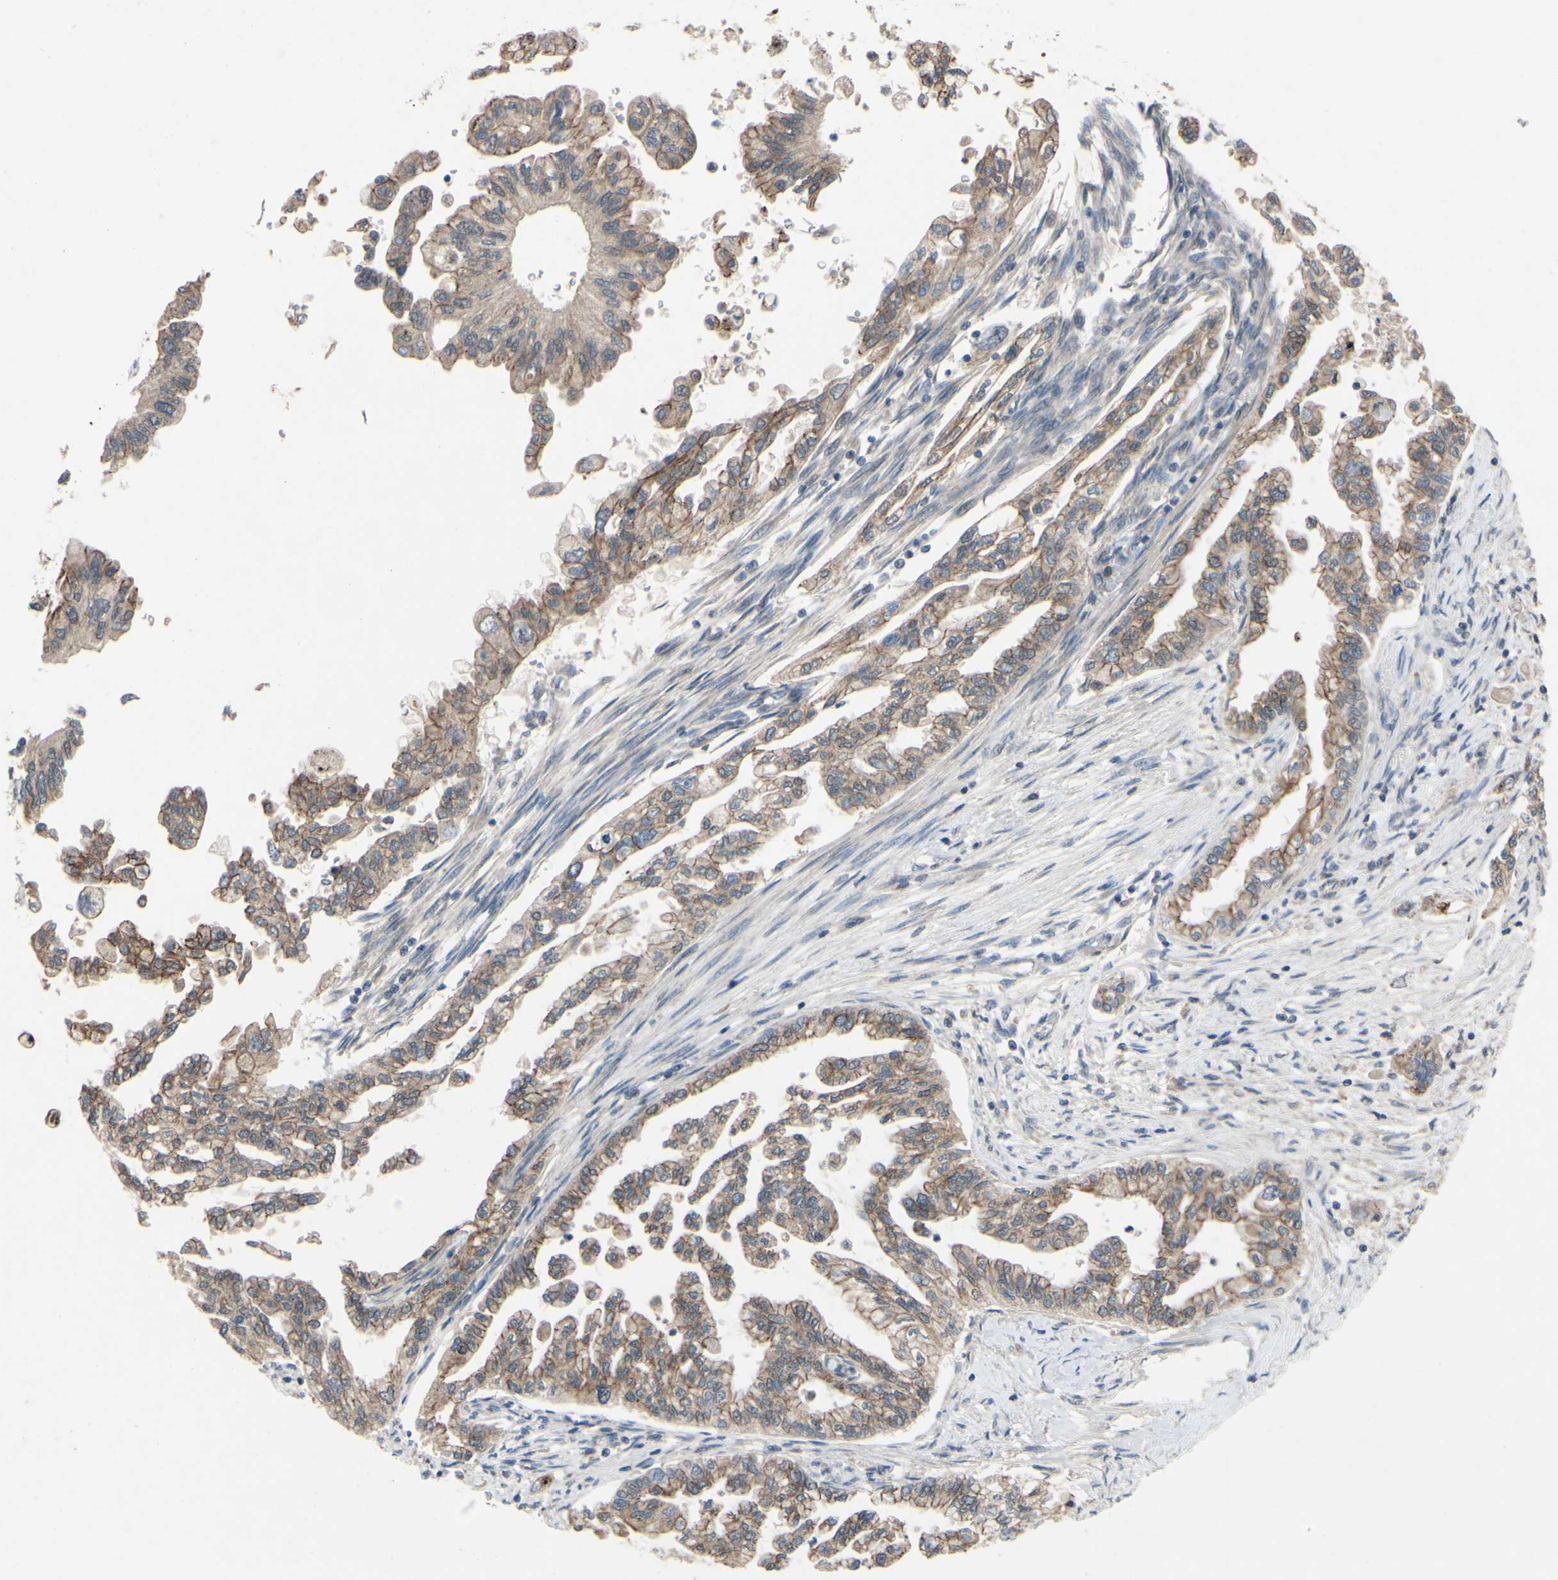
{"staining": {"intensity": "moderate", "quantity": ">75%", "location": "cytoplasmic/membranous"}, "tissue": "pancreatic cancer", "cell_type": "Tumor cells", "image_type": "cancer", "snomed": [{"axis": "morphology", "description": "Normal tissue, NOS"}, {"axis": "topography", "description": "Pancreas"}], "caption": "Pancreatic cancer stained with a protein marker displays moderate staining in tumor cells.", "gene": "CDCP1", "patient": {"sex": "male", "age": 42}}